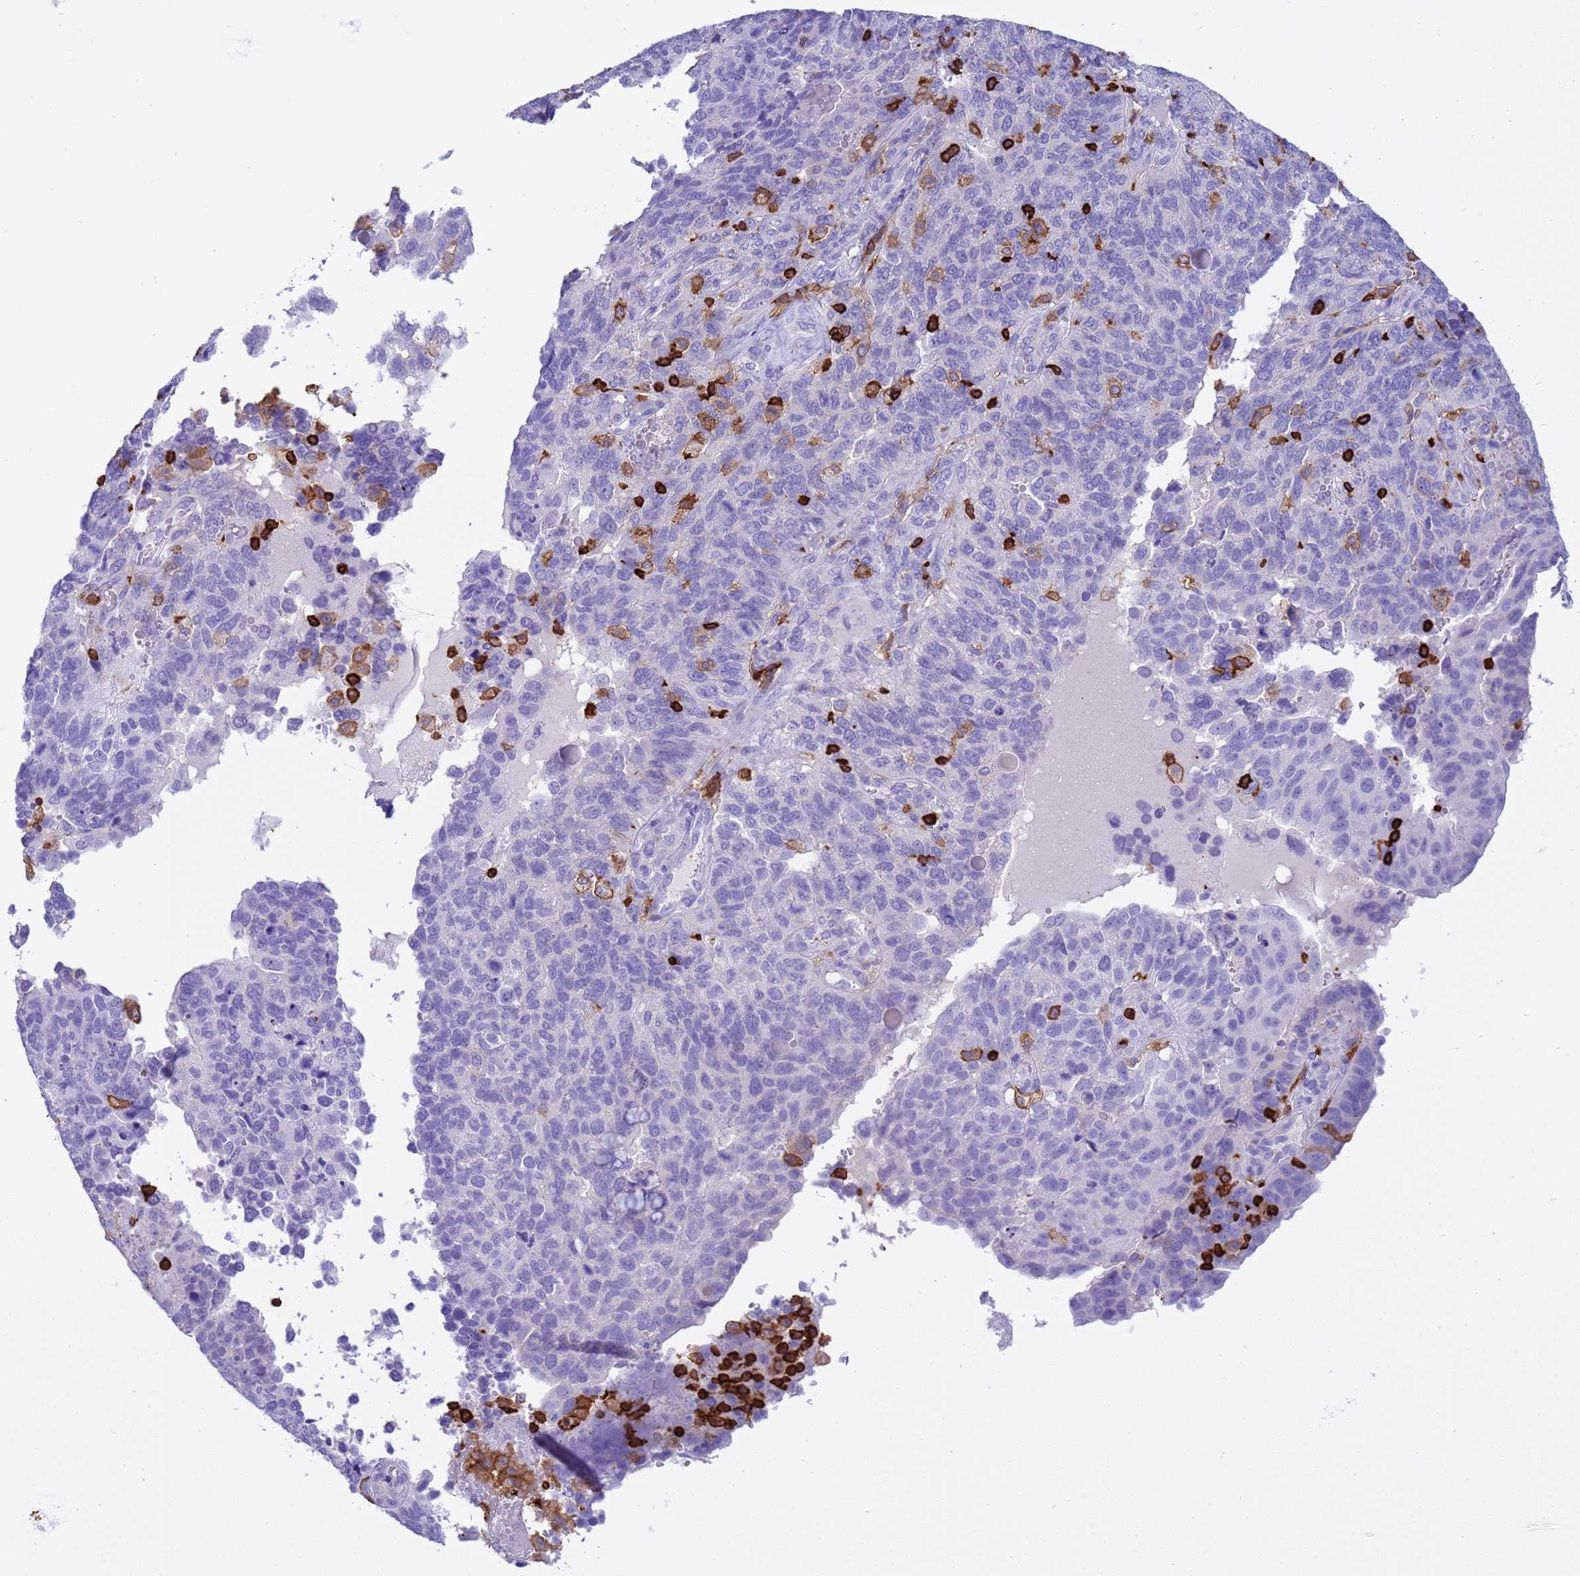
{"staining": {"intensity": "negative", "quantity": "none", "location": "none"}, "tissue": "endometrial cancer", "cell_type": "Tumor cells", "image_type": "cancer", "snomed": [{"axis": "morphology", "description": "Adenocarcinoma, NOS"}, {"axis": "topography", "description": "Endometrium"}], "caption": "This micrograph is of adenocarcinoma (endometrial) stained with immunohistochemistry to label a protein in brown with the nuclei are counter-stained blue. There is no expression in tumor cells. Nuclei are stained in blue.", "gene": "IRF5", "patient": {"sex": "female", "age": 66}}